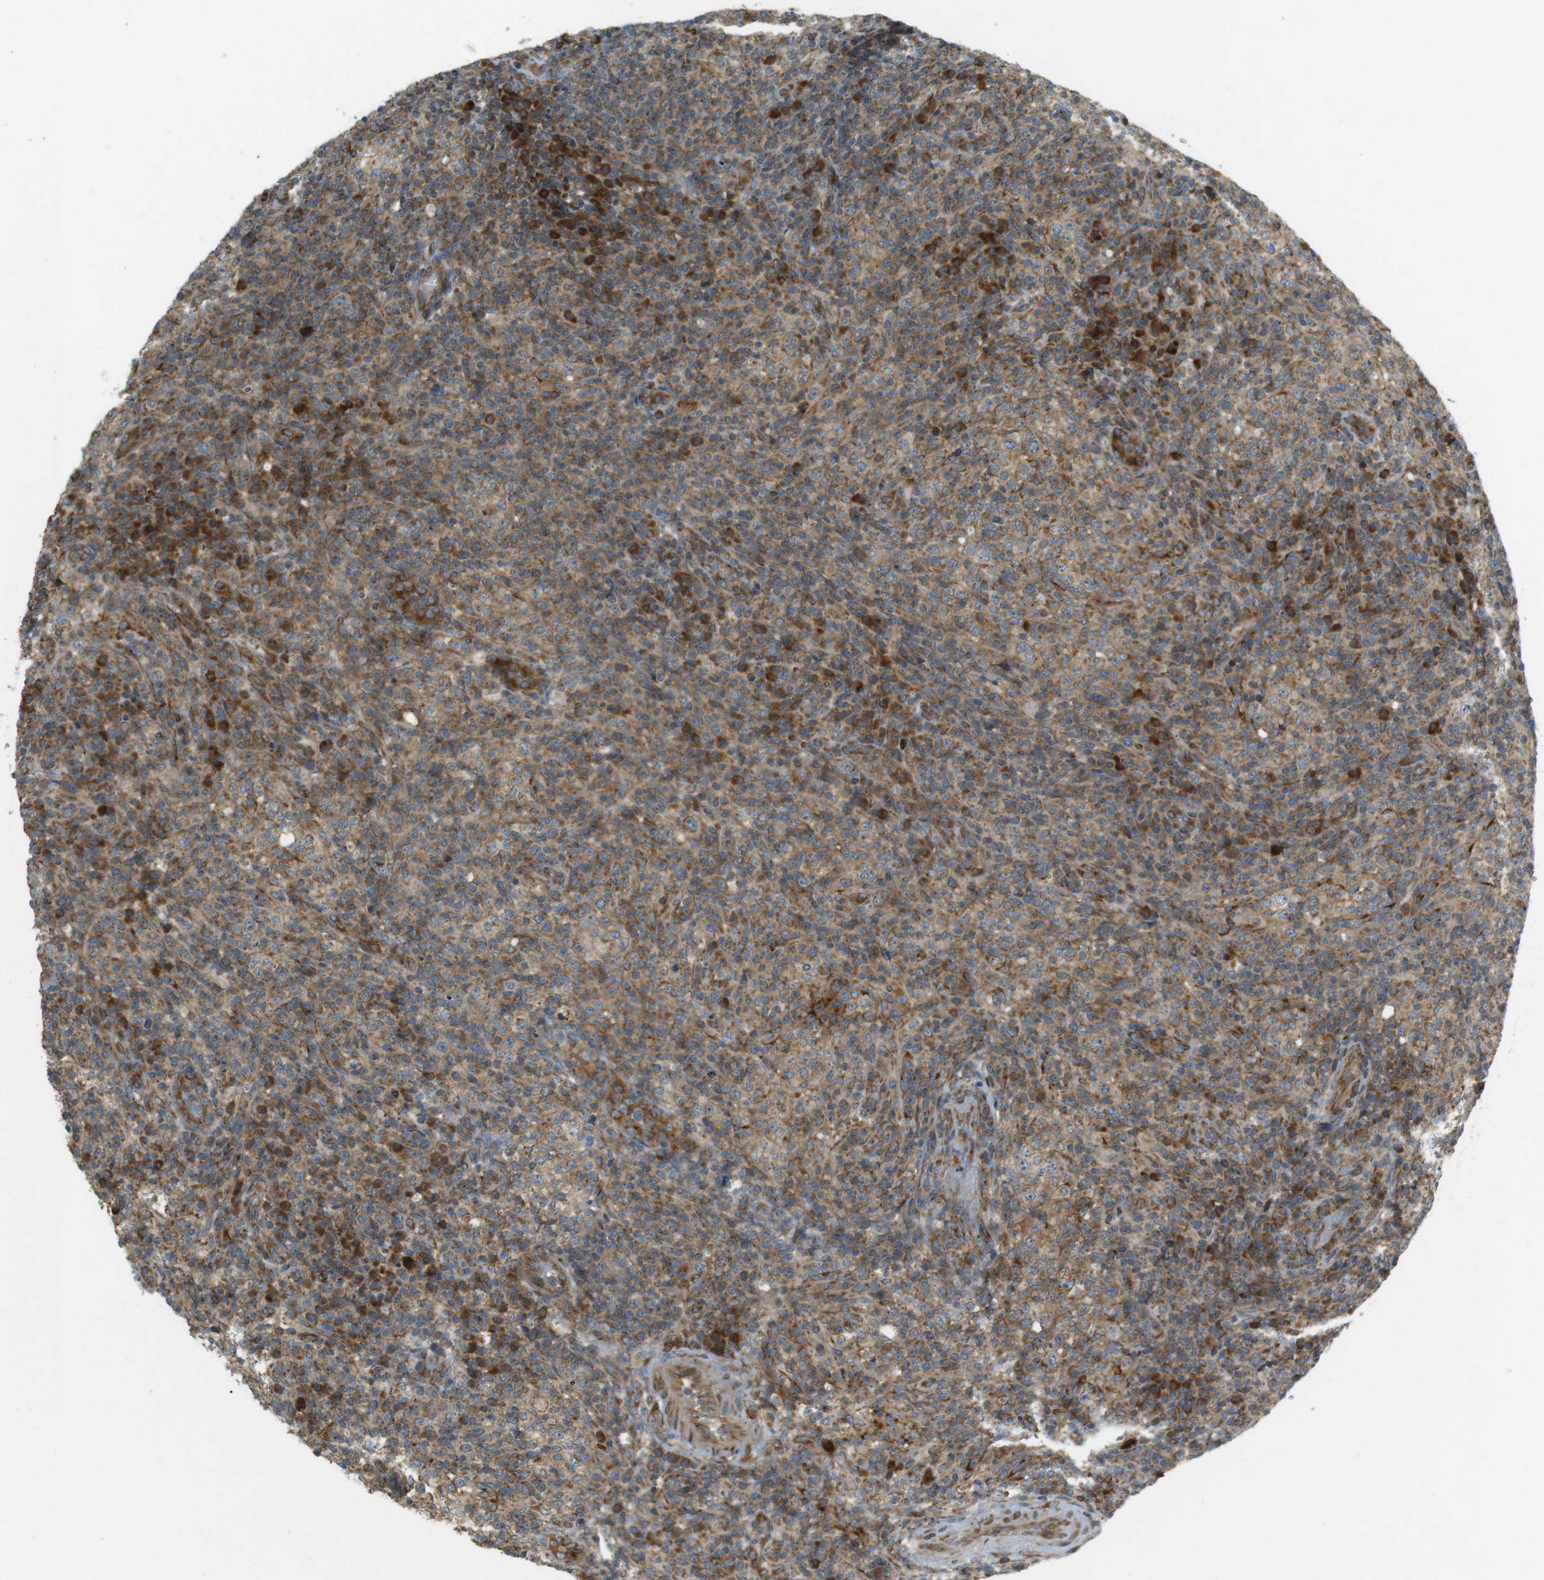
{"staining": {"intensity": "strong", "quantity": "<25%", "location": "cytoplasmic/membranous"}, "tissue": "lymphoma", "cell_type": "Tumor cells", "image_type": "cancer", "snomed": [{"axis": "morphology", "description": "Malignant lymphoma, non-Hodgkin's type, High grade"}, {"axis": "topography", "description": "Lymph node"}], "caption": "Tumor cells display strong cytoplasmic/membranous positivity in approximately <25% of cells in lymphoma.", "gene": "SLC41A1", "patient": {"sex": "female", "age": 76}}